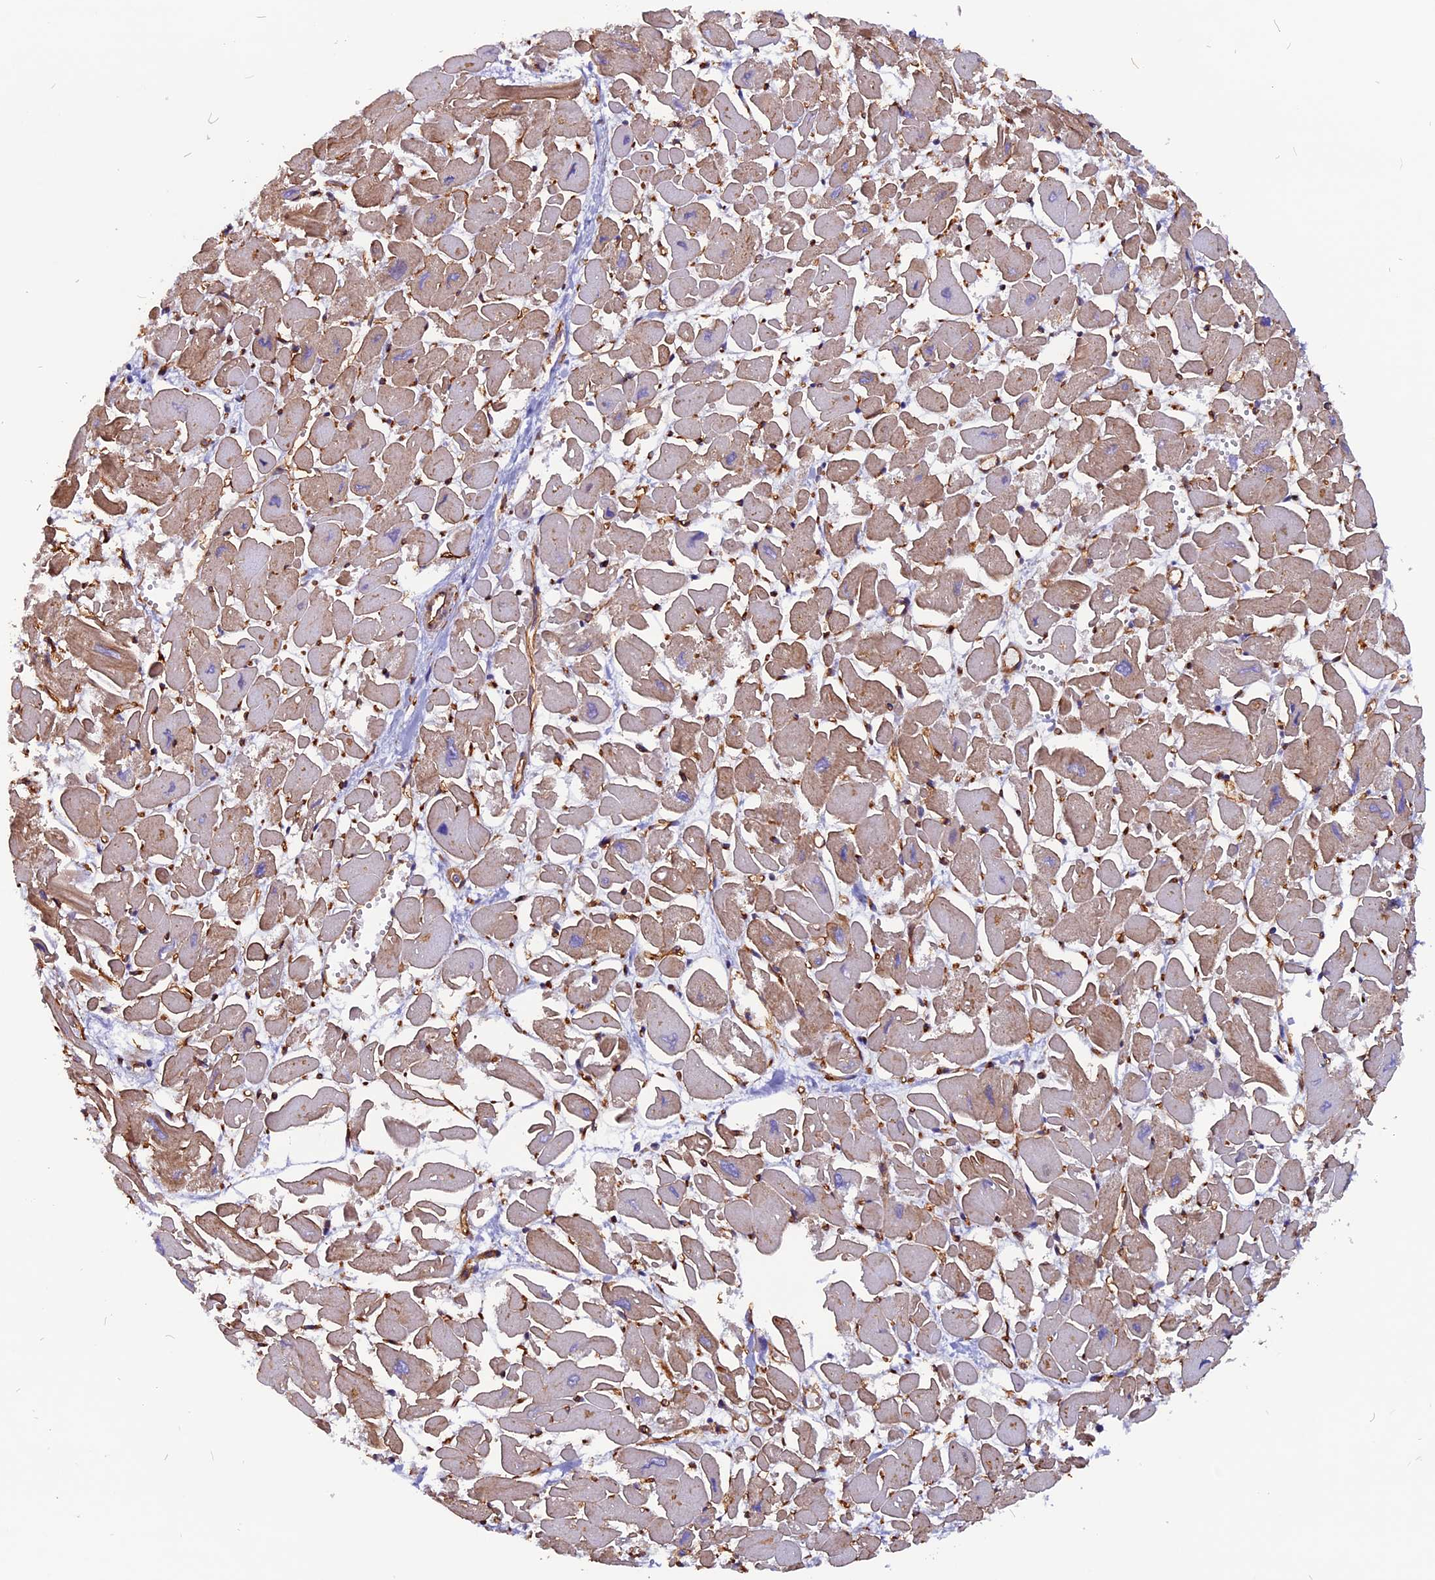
{"staining": {"intensity": "moderate", "quantity": "25%-75%", "location": "cytoplasmic/membranous"}, "tissue": "heart muscle", "cell_type": "Cardiomyocytes", "image_type": "normal", "snomed": [{"axis": "morphology", "description": "Normal tissue, NOS"}, {"axis": "topography", "description": "Heart"}], "caption": "The image exhibits a brown stain indicating the presence of a protein in the cytoplasmic/membranous of cardiomyocytes in heart muscle. The staining is performed using DAB brown chromogen to label protein expression. The nuclei are counter-stained blue using hematoxylin.", "gene": "ZNF749", "patient": {"sex": "male", "age": 54}}